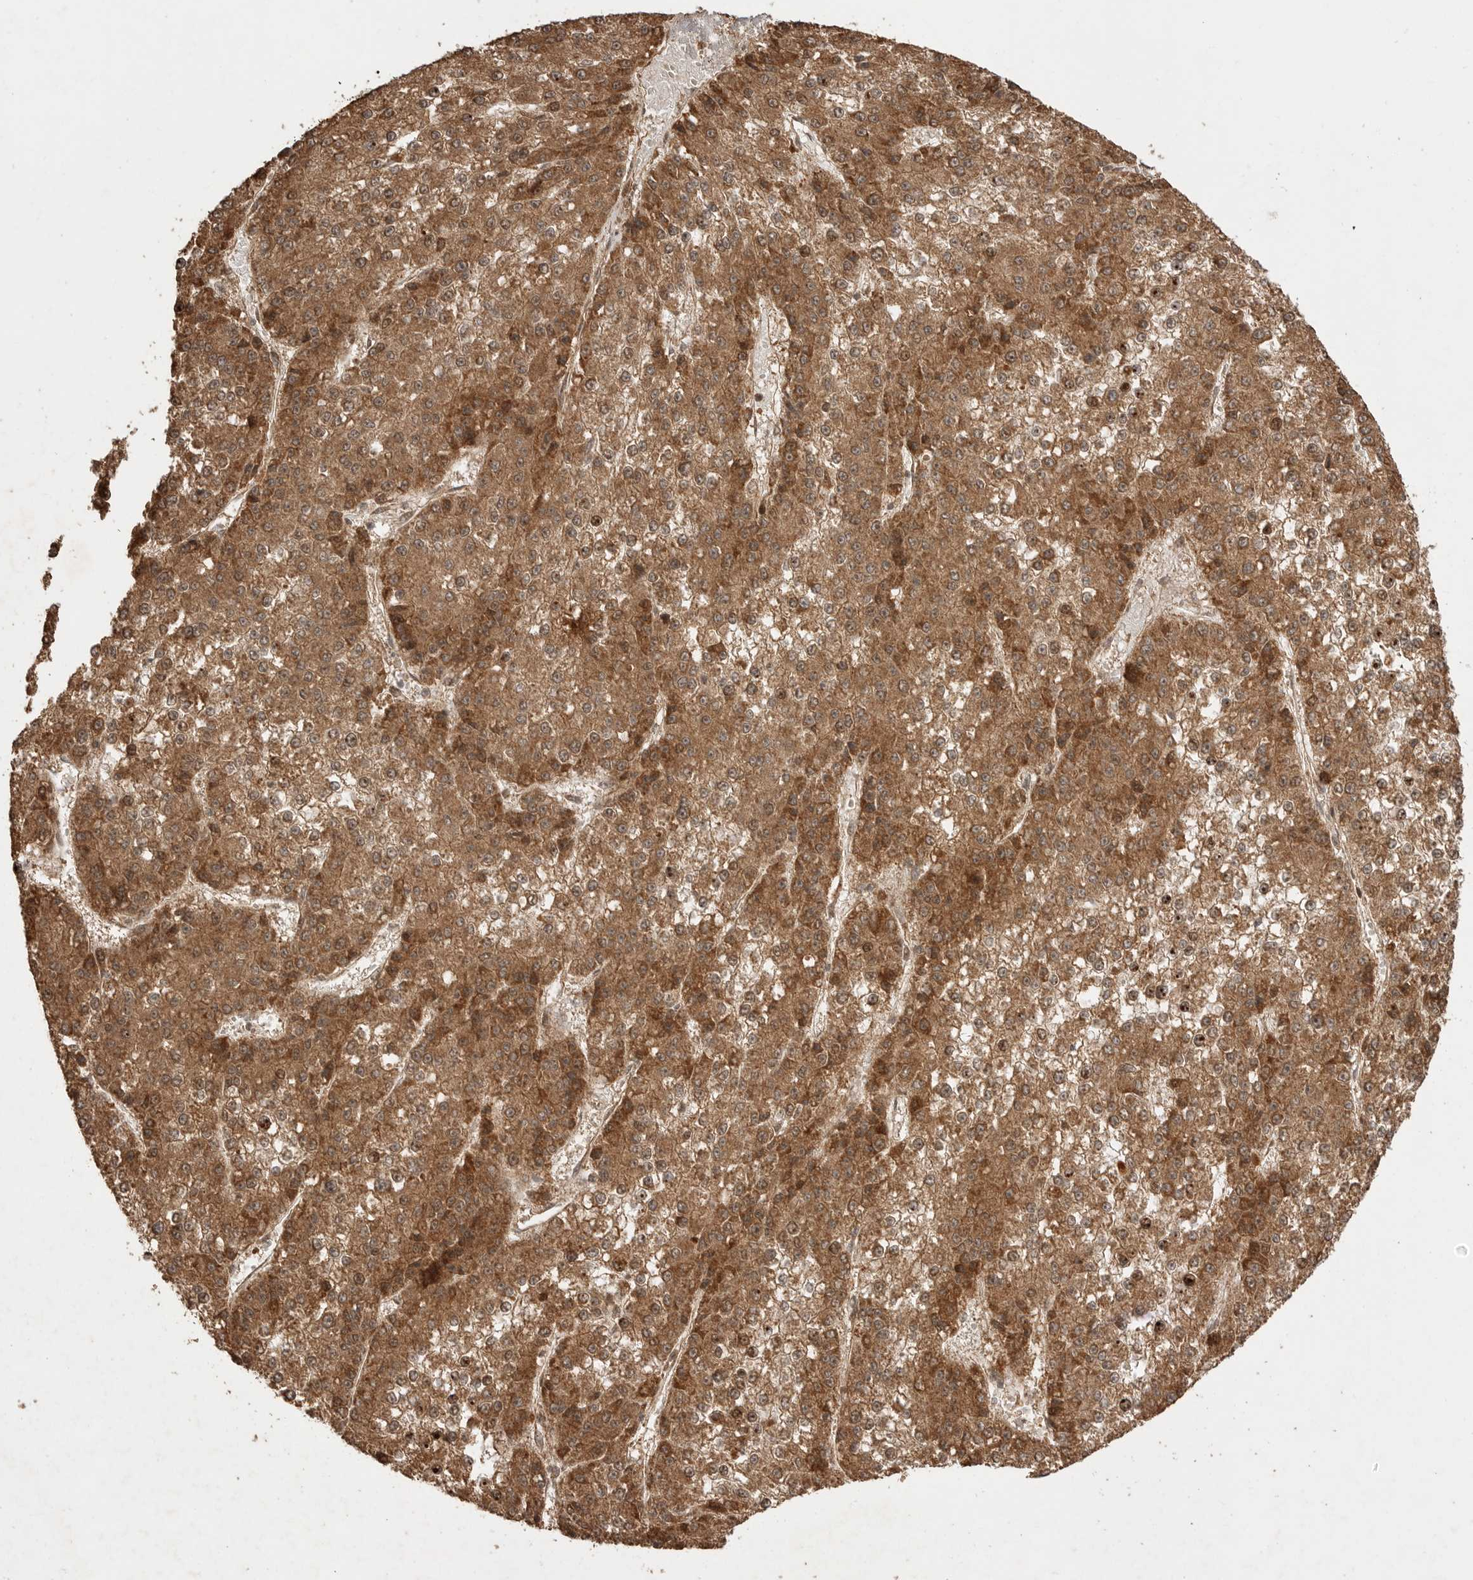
{"staining": {"intensity": "moderate", "quantity": ">75%", "location": "cytoplasmic/membranous"}, "tissue": "liver cancer", "cell_type": "Tumor cells", "image_type": "cancer", "snomed": [{"axis": "morphology", "description": "Carcinoma, Hepatocellular, NOS"}, {"axis": "topography", "description": "Liver"}], "caption": "There is medium levels of moderate cytoplasmic/membranous staining in tumor cells of hepatocellular carcinoma (liver), as demonstrated by immunohistochemical staining (brown color).", "gene": "BOC", "patient": {"sex": "female", "age": 73}}